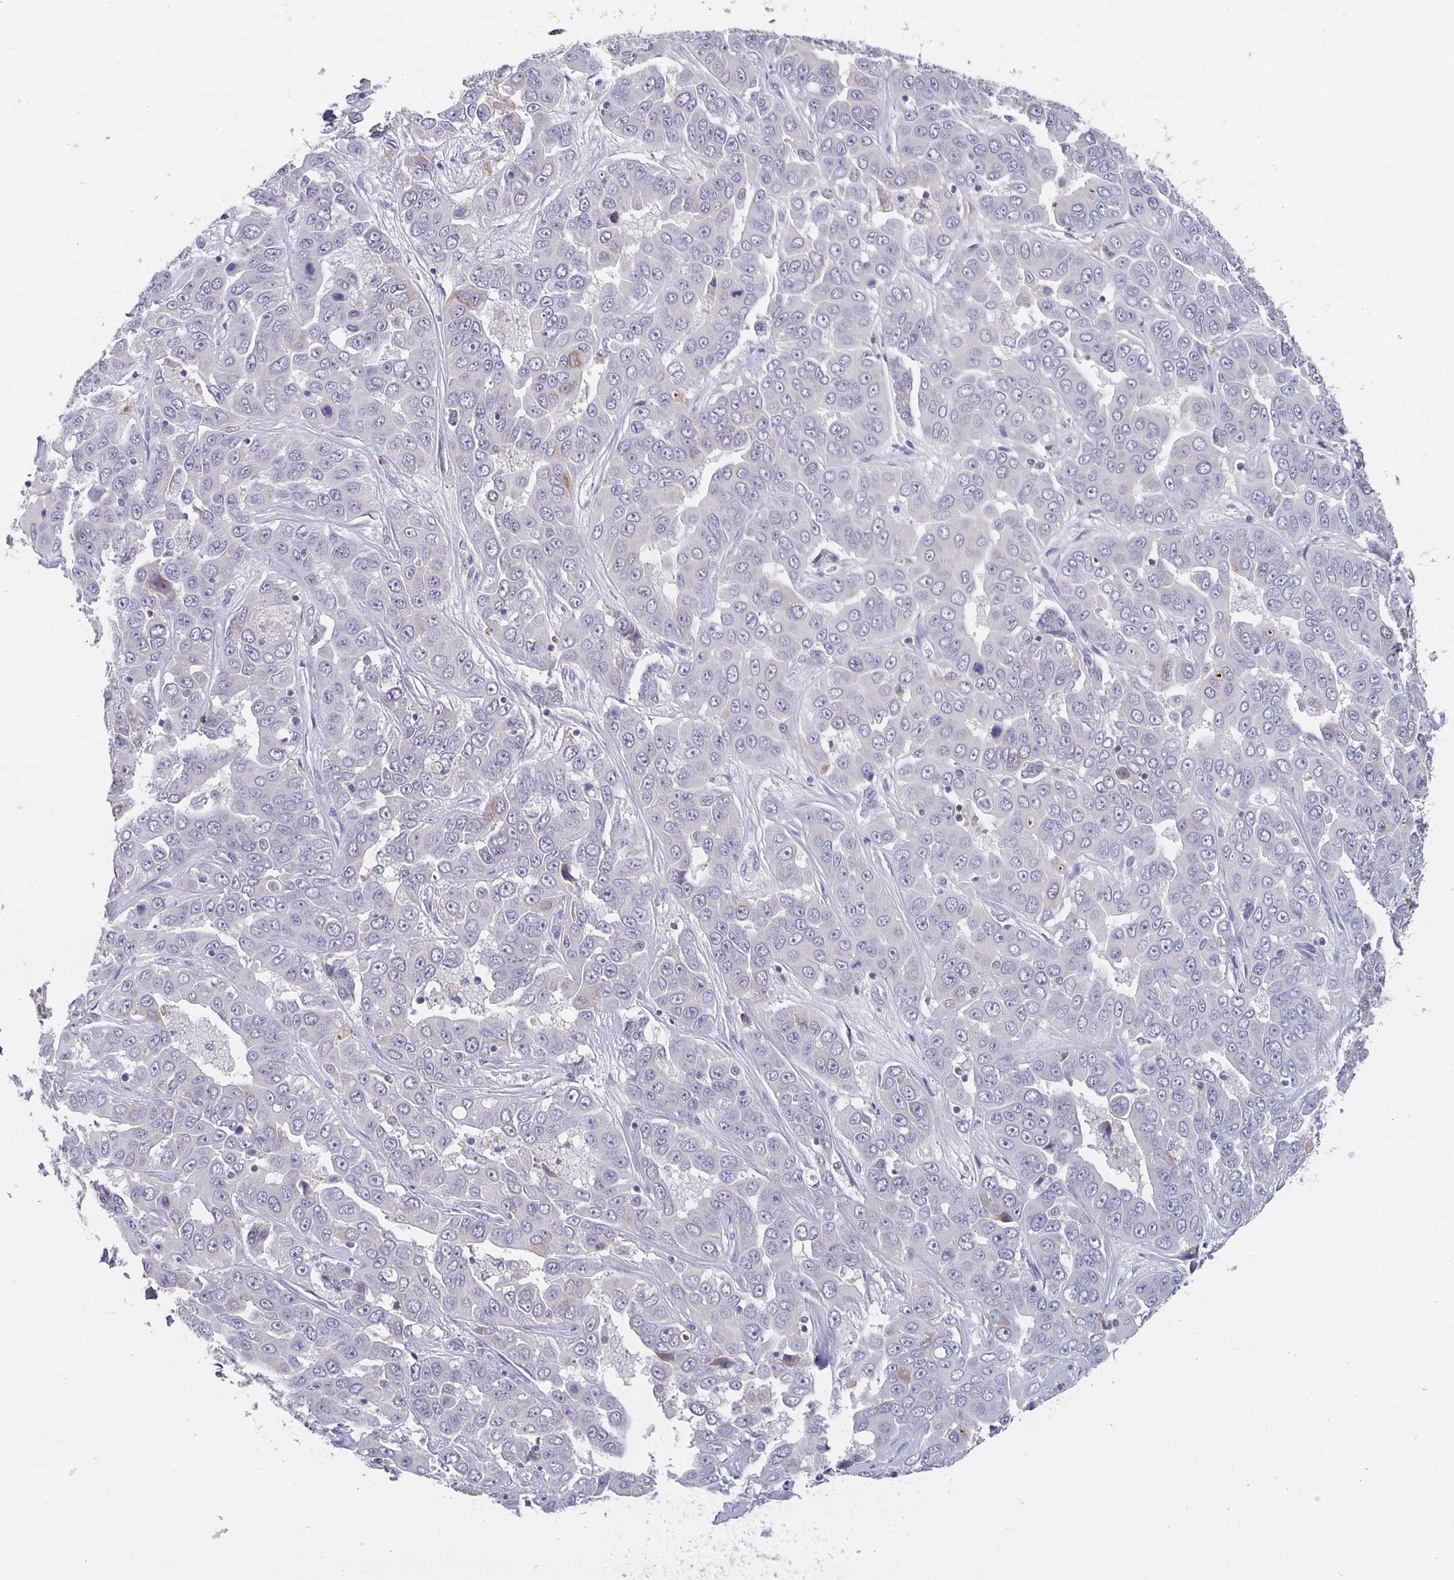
{"staining": {"intensity": "negative", "quantity": "none", "location": "none"}, "tissue": "liver cancer", "cell_type": "Tumor cells", "image_type": "cancer", "snomed": [{"axis": "morphology", "description": "Cholangiocarcinoma"}, {"axis": "topography", "description": "Liver"}], "caption": "A high-resolution image shows IHC staining of liver cancer, which reveals no significant staining in tumor cells. Nuclei are stained in blue.", "gene": "GDF15", "patient": {"sex": "female", "age": 52}}